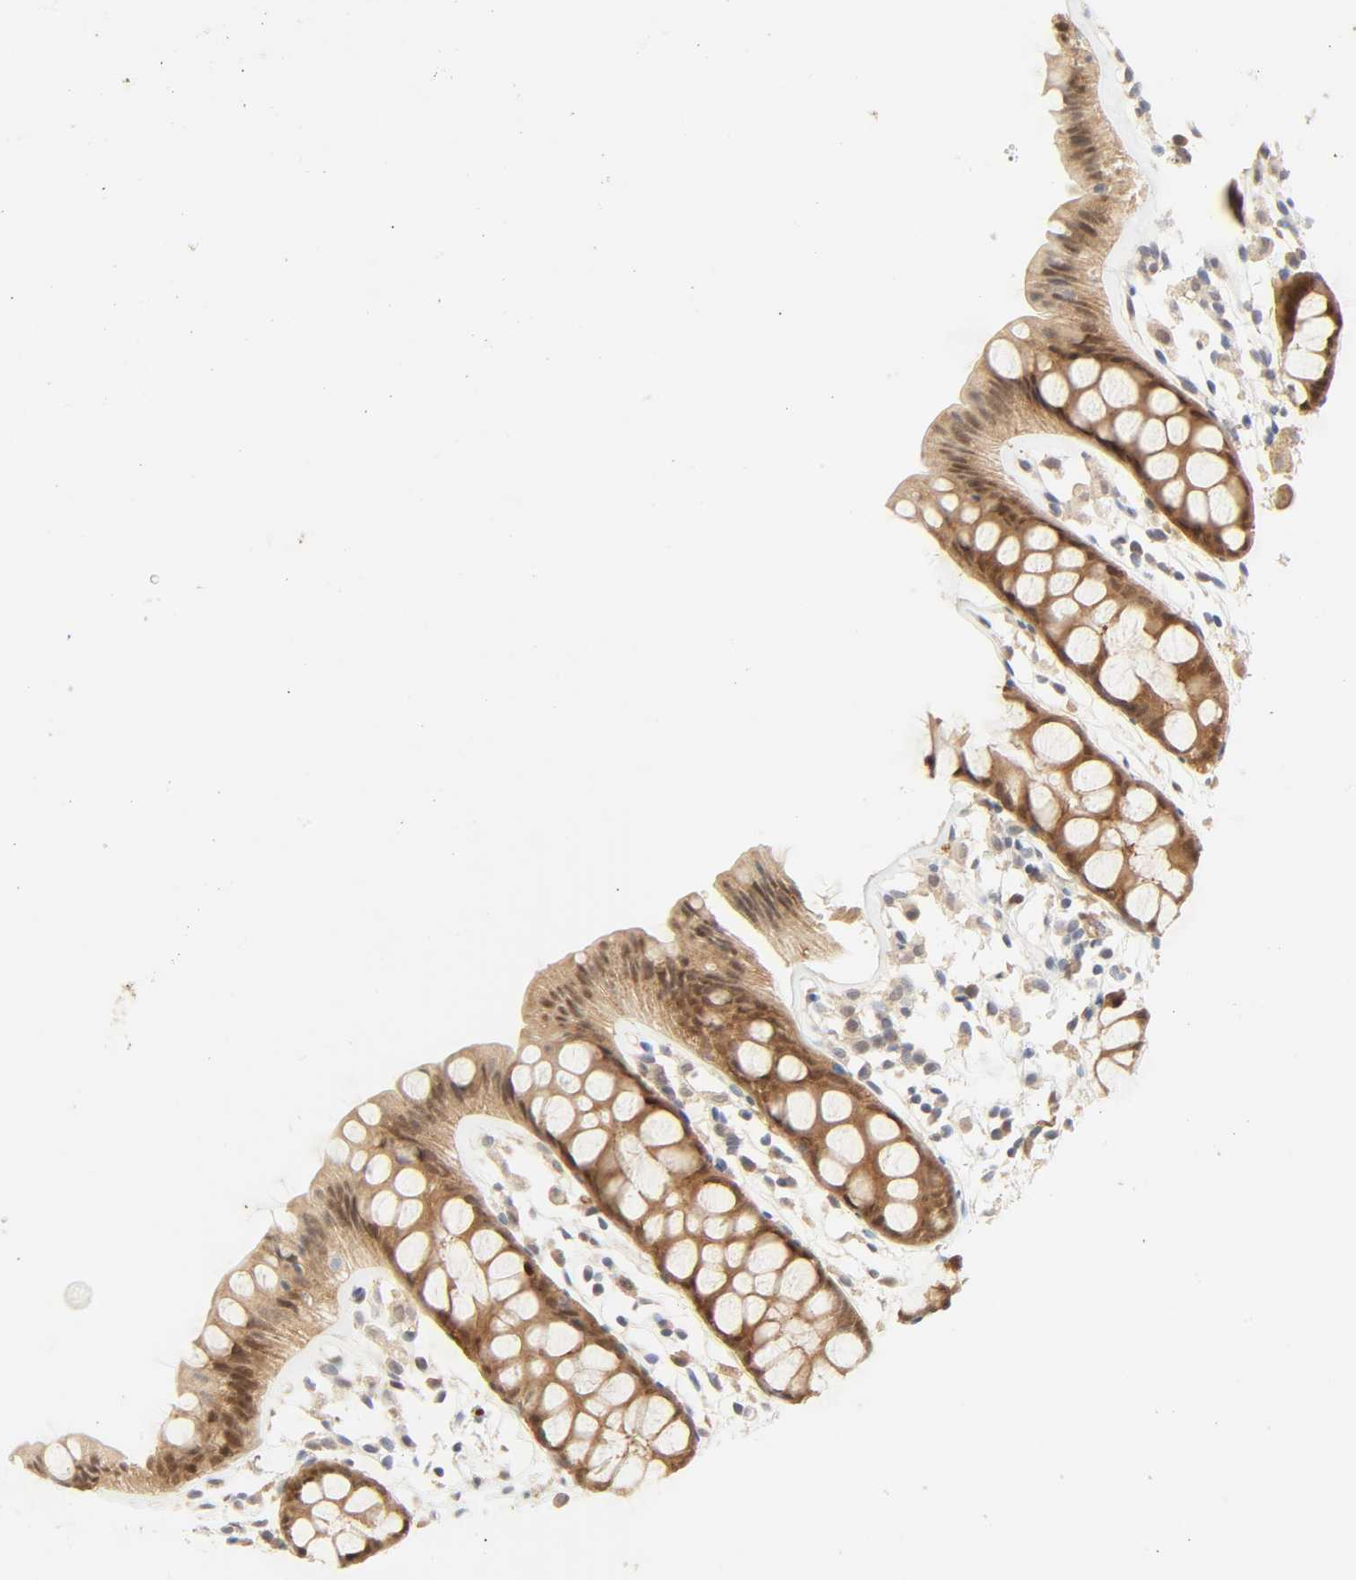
{"staining": {"intensity": "moderate", "quantity": ">75%", "location": "cytoplasmic/membranous,nuclear"}, "tissue": "rectum", "cell_type": "Glandular cells", "image_type": "normal", "snomed": [{"axis": "morphology", "description": "Normal tissue, NOS"}, {"axis": "topography", "description": "Rectum"}], "caption": "Immunohistochemical staining of unremarkable rectum displays moderate cytoplasmic/membranous,nuclear protein staining in approximately >75% of glandular cells.", "gene": "ACSS2", "patient": {"sex": "female", "age": 66}}